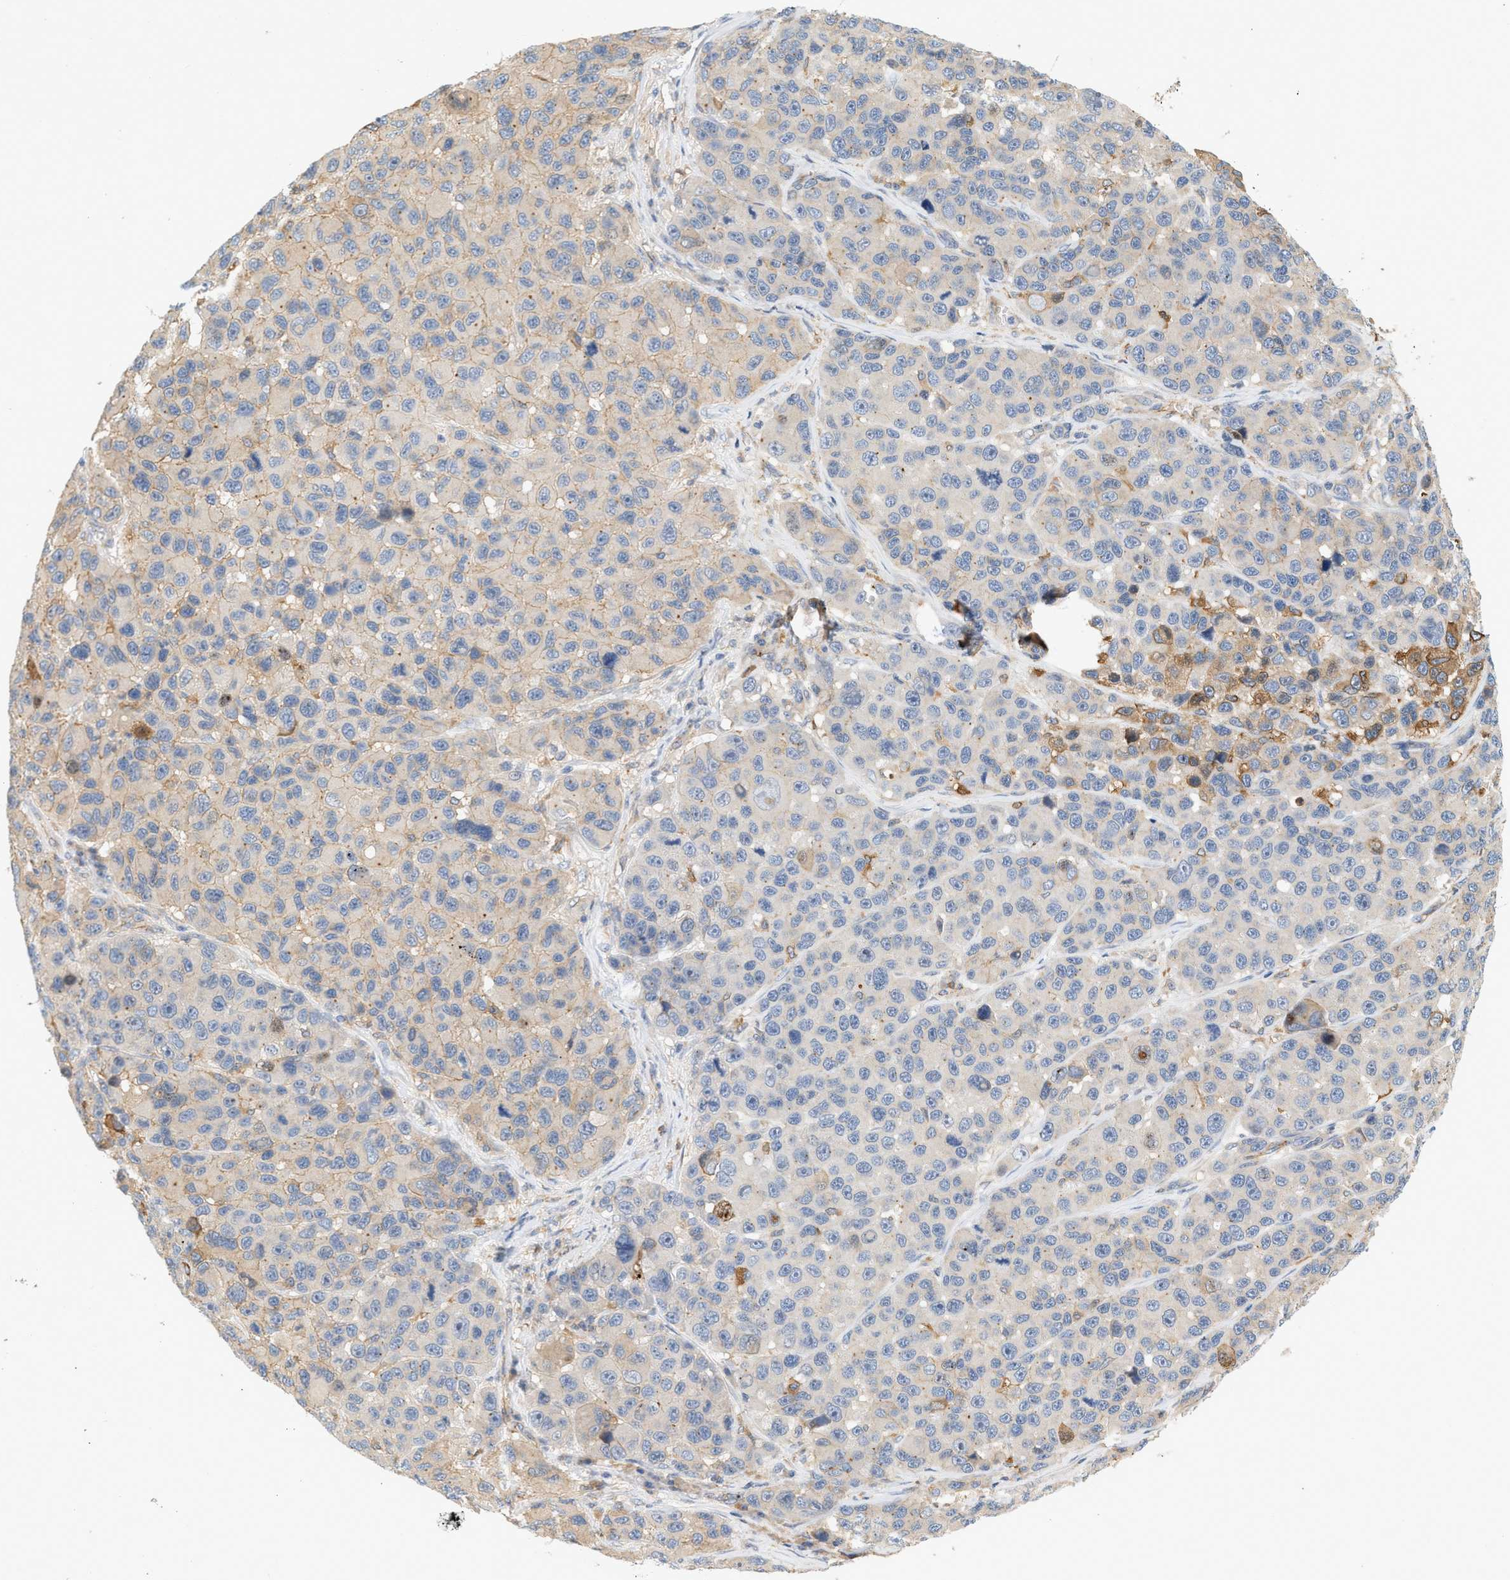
{"staining": {"intensity": "weak", "quantity": "<25%", "location": "cytoplasmic/membranous"}, "tissue": "melanoma", "cell_type": "Tumor cells", "image_type": "cancer", "snomed": [{"axis": "morphology", "description": "Malignant melanoma, NOS"}, {"axis": "topography", "description": "Skin"}], "caption": "This is an immunohistochemistry (IHC) micrograph of human malignant melanoma. There is no staining in tumor cells.", "gene": "CTXN1", "patient": {"sex": "male", "age": 53}}